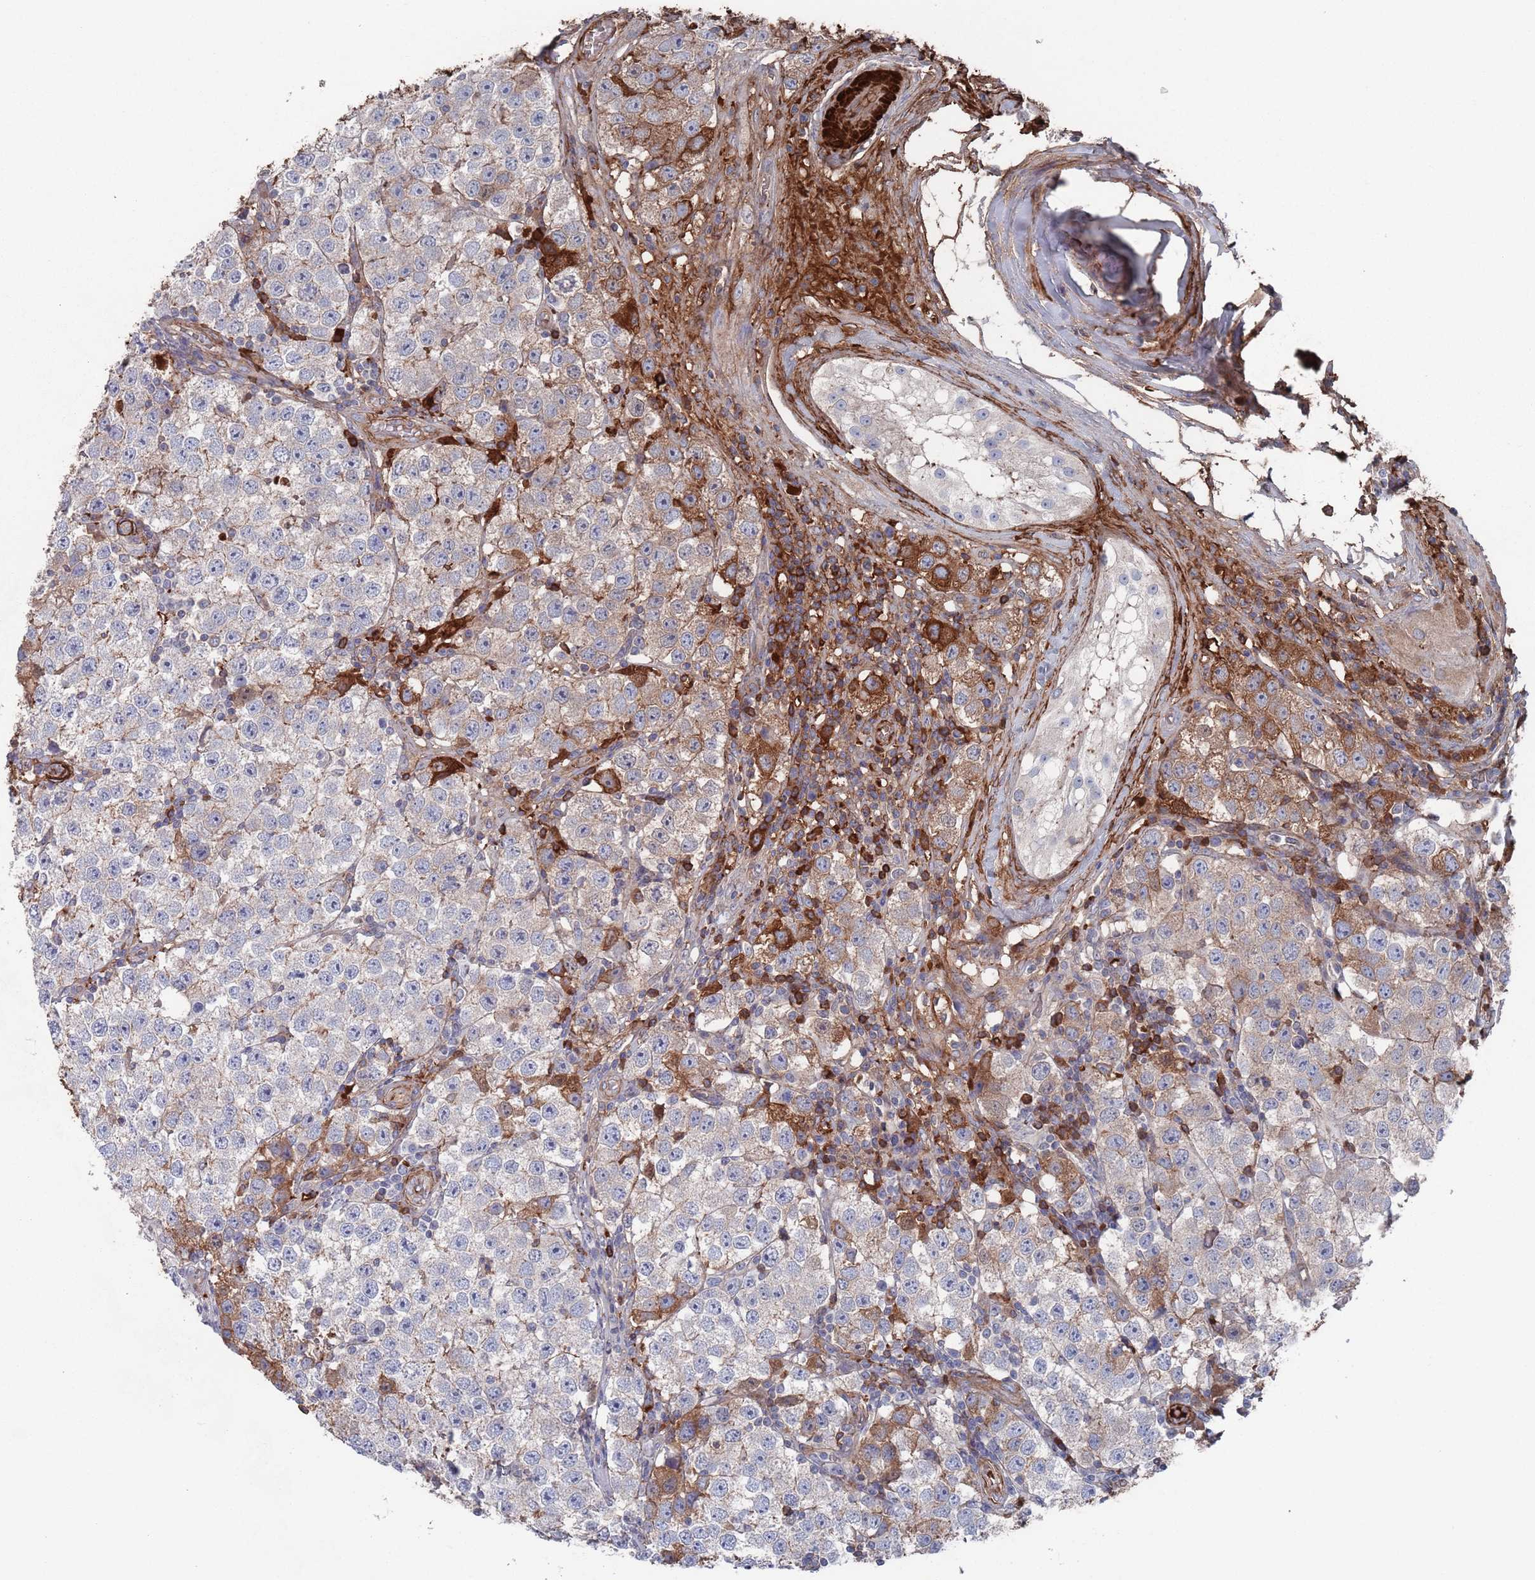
{"staining": {"intensity": "strong", "quantity": "<25%", "location": "cytoplasmic/membranous"}, "tissue": "testis cancer", "cell_type": "Tumor cells", "image_type": "cancer", "snomed": [{"axis": "morphology", "description": "Seminoma, NOS"}, {"axis": "topography", "description": "Testis"}], "caption": "Immunohistochemistry micrograph of neoplastic tissue: human testis seminoma stained using IHC demonstrates medium levels of strong protein expression localized specifically in the cytoplasmic/membranous of tumor cells, appearing as a cytoplasmic/membranous brown color.", "gene": "PLEKHA4", "patient": {"sex": "male", "age": 34}}